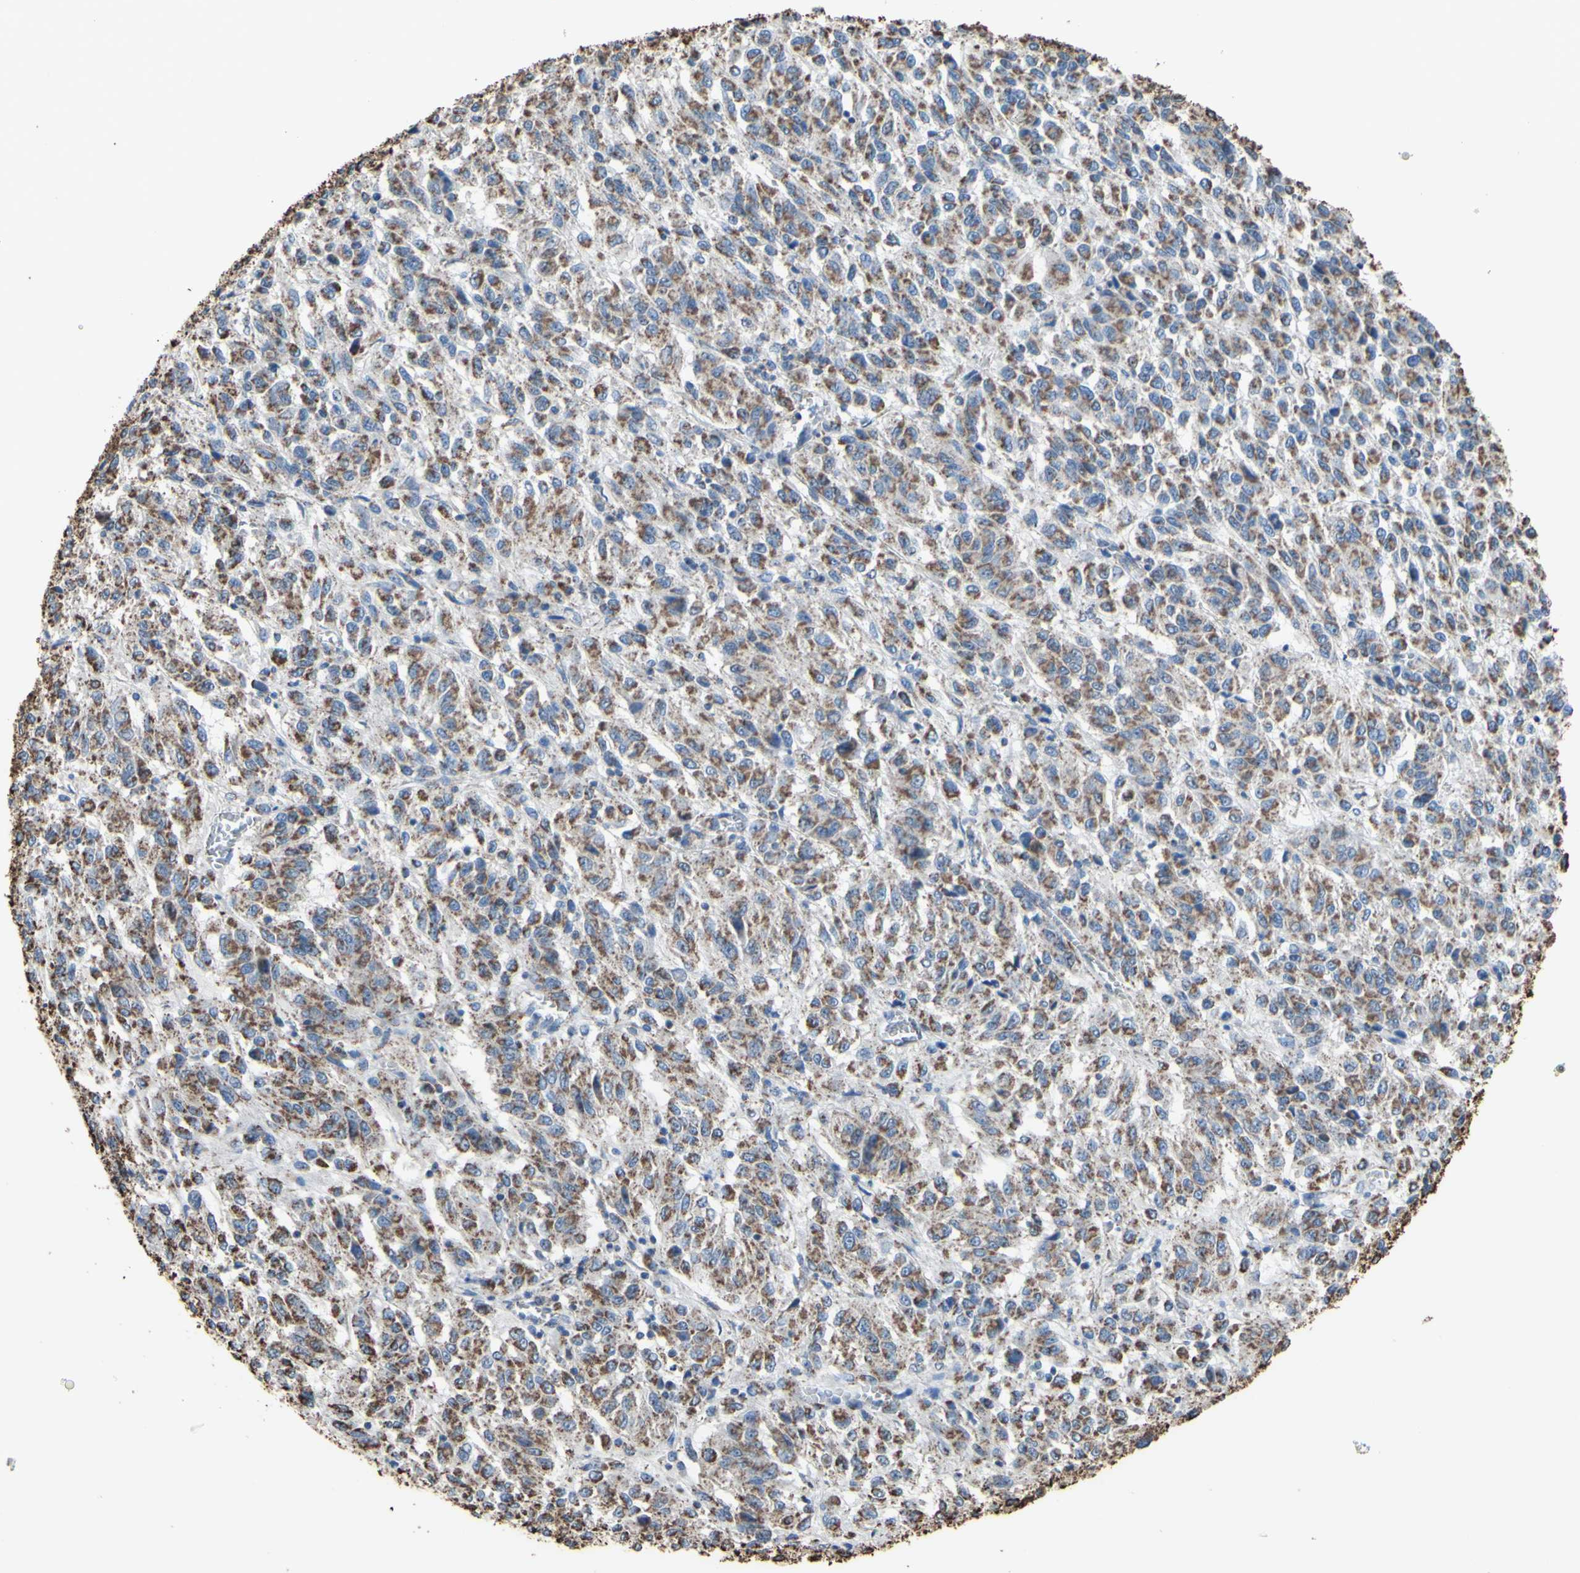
{"staining": {"intensity": "moderate", "quantity": "25%-75%", "location": "cytoplasmic/membranous"}, "tissue": "melanoma", "cell_type": "Tumor cells", "image_type": "cancer", "snomed": [{"axis": "morphology", "description": "Malignant melanoma, Metastatic site"}, {"axis": "topography", "description": "Lung"}], "caption": "Melanoma stained with DAB (3,3'-diaminobenzidine) immunohistochemistry (IHC) exhibits medium levels of moderate cytoplasmic/membranous staining in about 25%-75% of tumor cells.", "gene": "CMKLR2", "patient": {"sex": "male", "age": 64}}